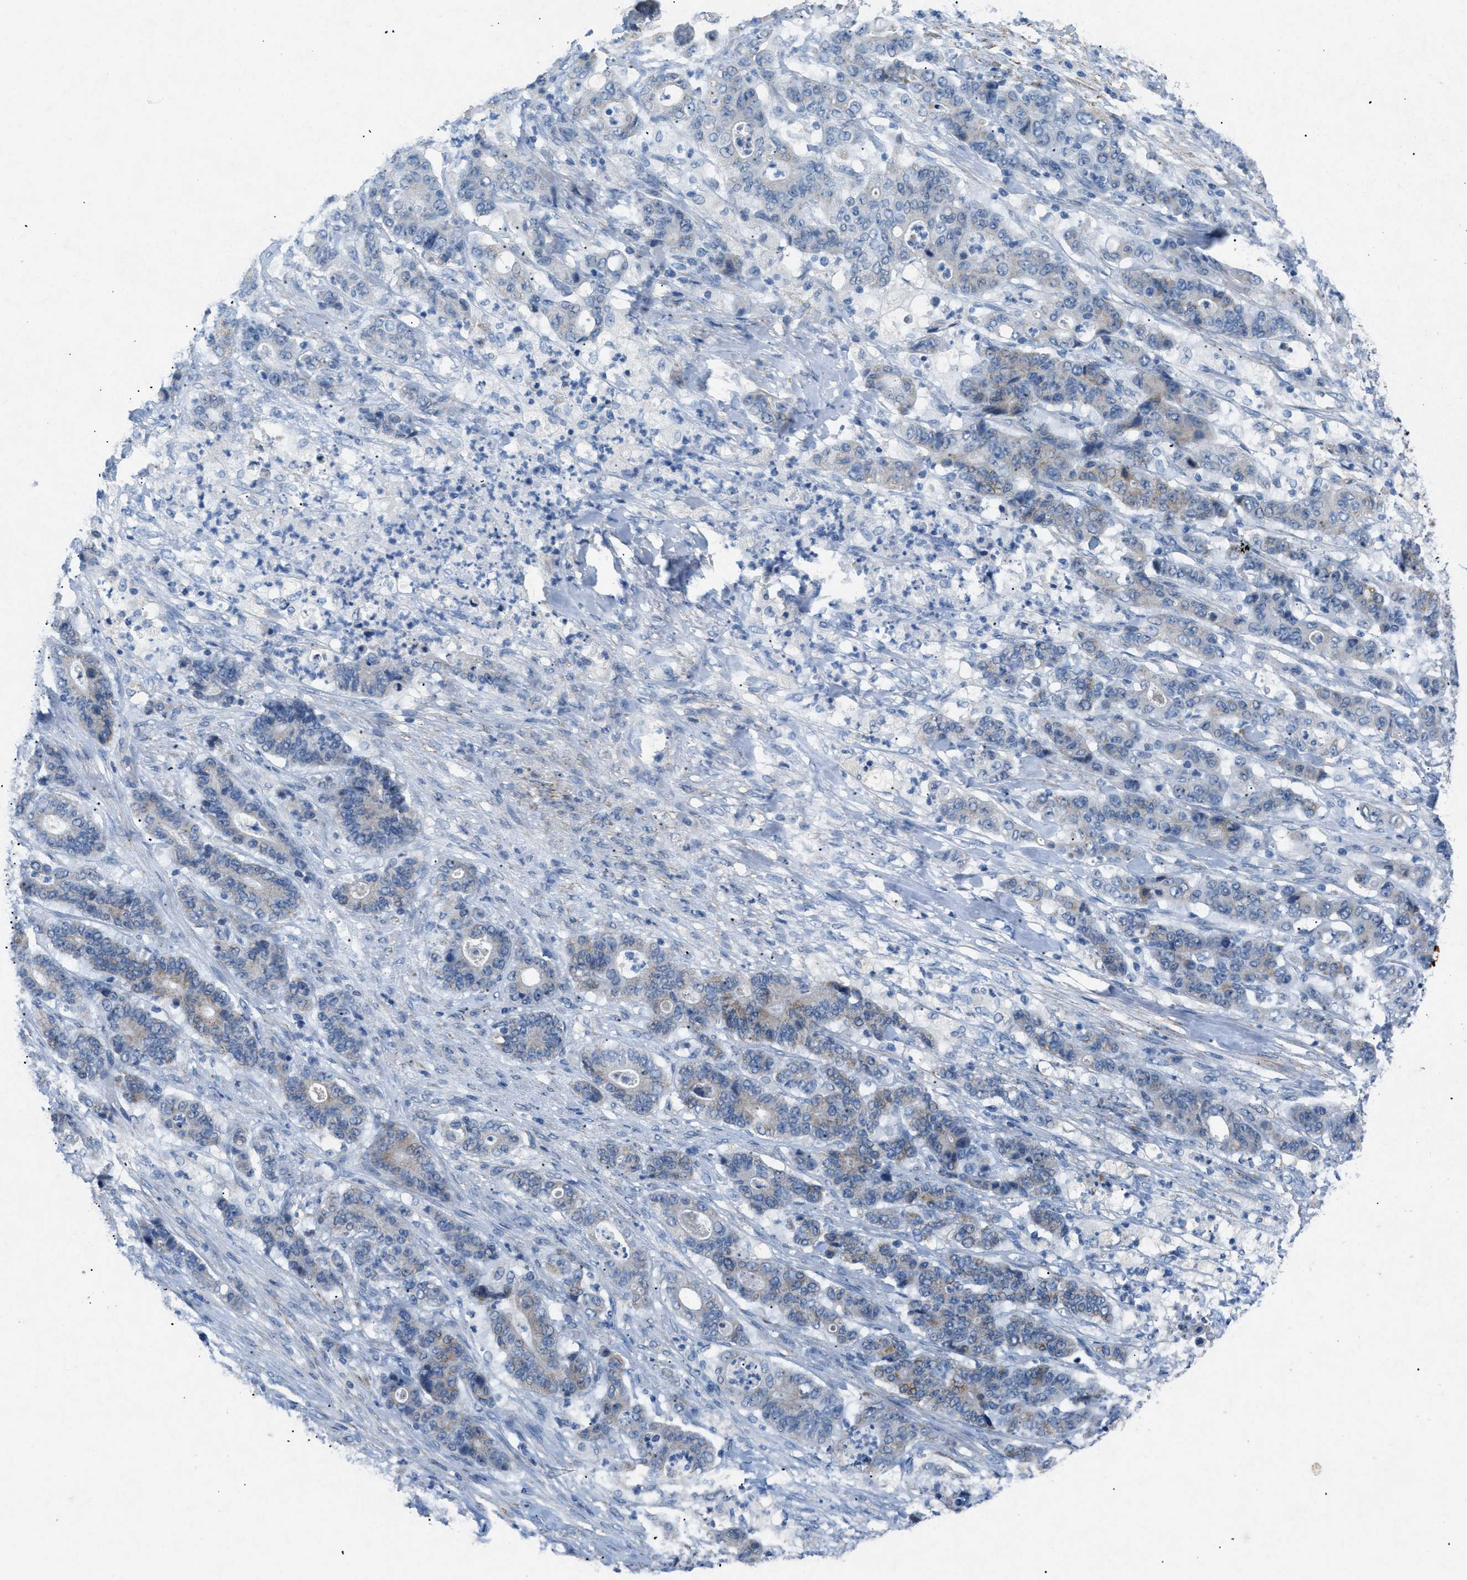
{"staining": {"intensity": "negative", "quantity": "none", "location": "none"}, "tissue": "stomach cancer", "cell_type": "Tumor cells", "image_type": "cancer", "snomed": [{"axis": "morphology", "description": "Adenocarcinoma, NOS"}, {"axis": "topography", "description": "Stomach"}], "caption": "Tumor cells show no significant protein positivity in stomach adenocarcinoma.", "gene": "TASOR", "patient": {"sex": "female", "age": 73}}